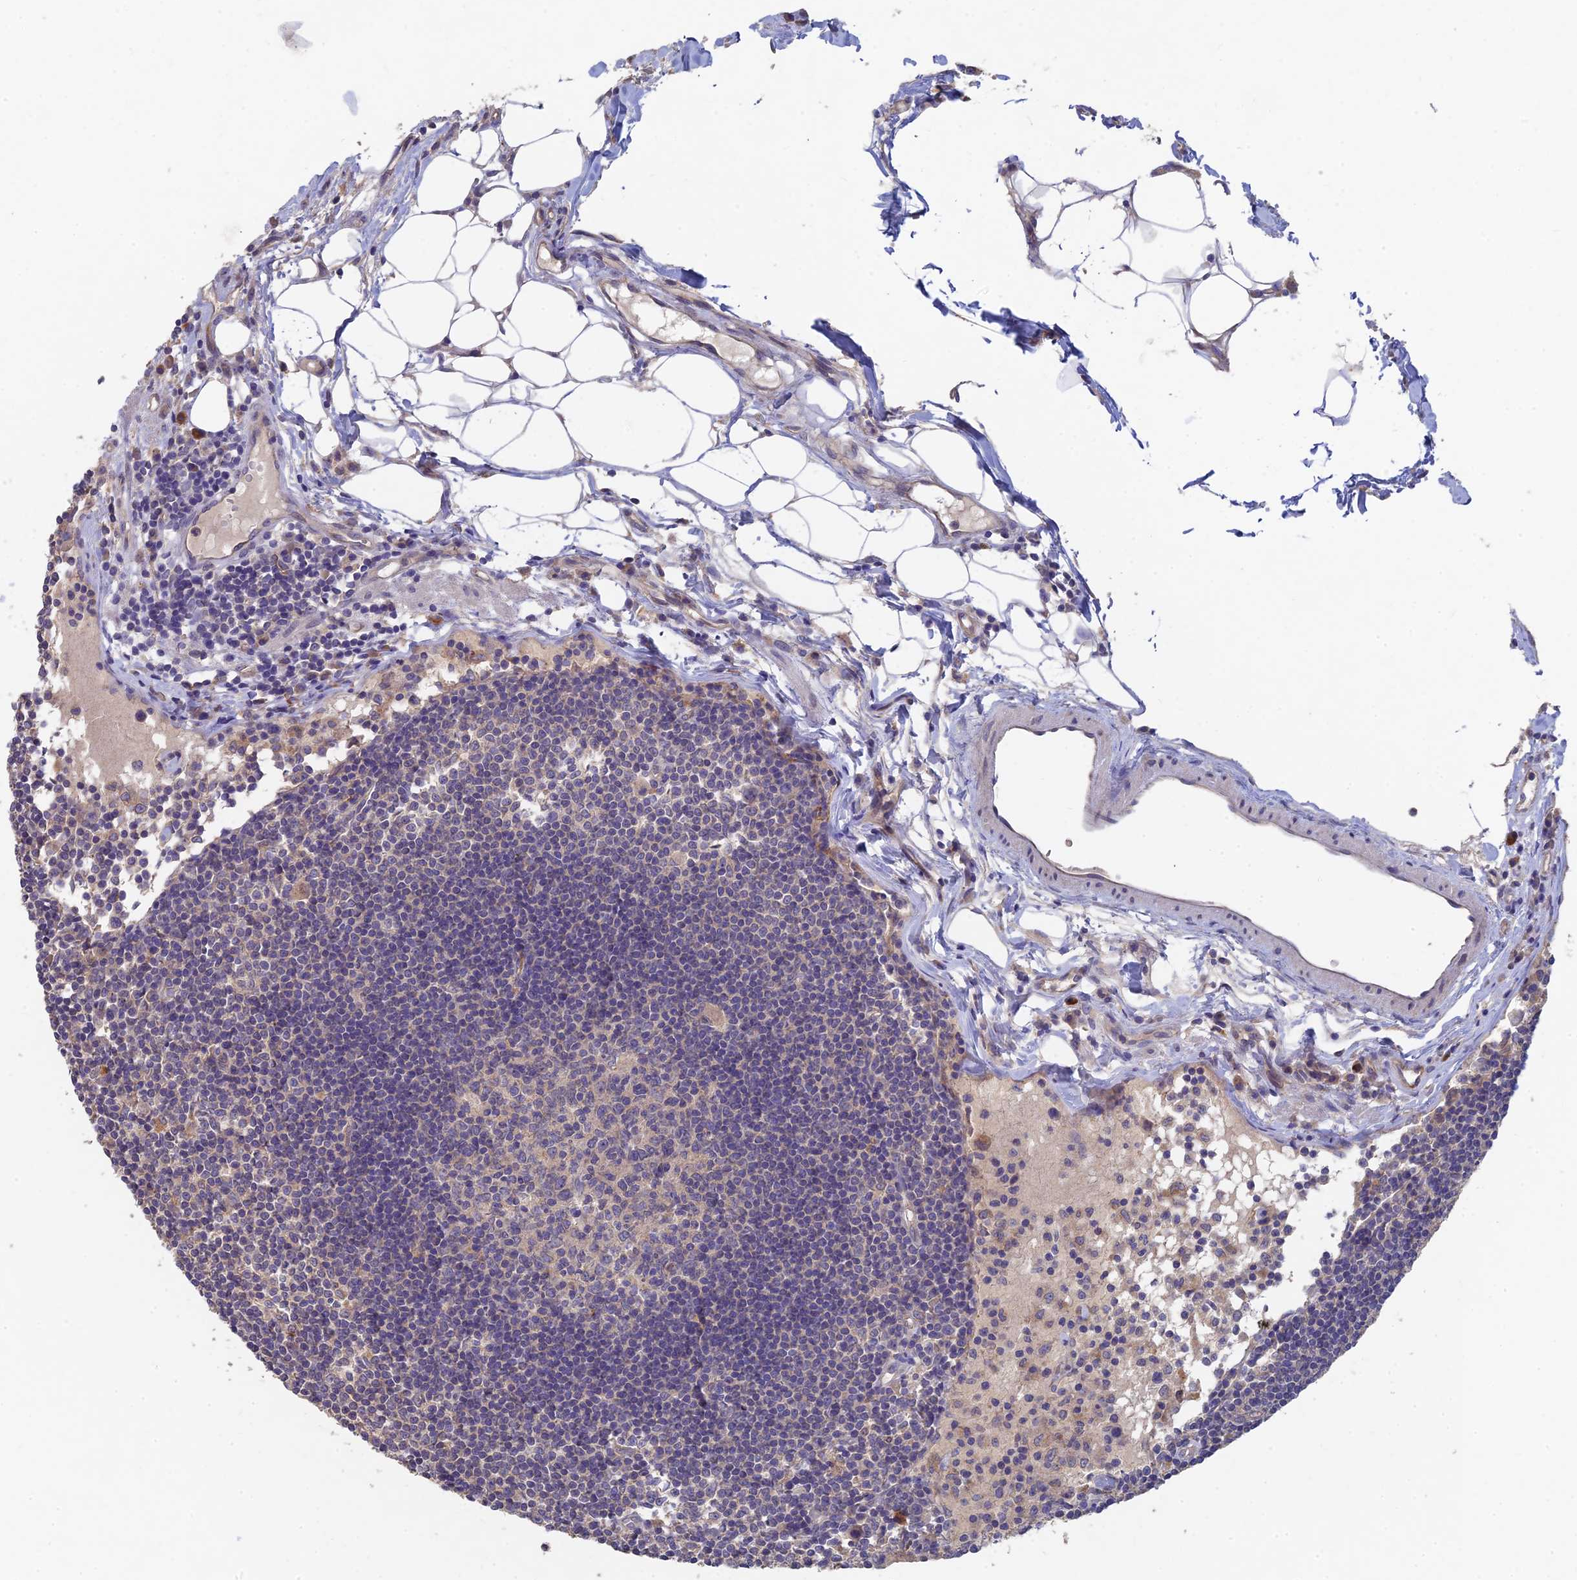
{"staining": {"intensity": "weak", "quantity": "<25%", "location": "cytoplasmic/membranous"}, "tissue": "lymph node", "cell_type": "Germinal center cells", "image_type": "normal", "snomed": [{"axis": "morphology", "description": "Normal tissue, NOS"}, {"axis": "topography", "description": "Lymph node"}], "caption": "IHC photomicrograph of normal lymph node: human lymph node stained with DAB (3,3'-diaminobenzidine) displays no significant protein expression in germinal center cells.", "gene": "ARRDC1", "patient": {"sex": "female", "age": 55}}